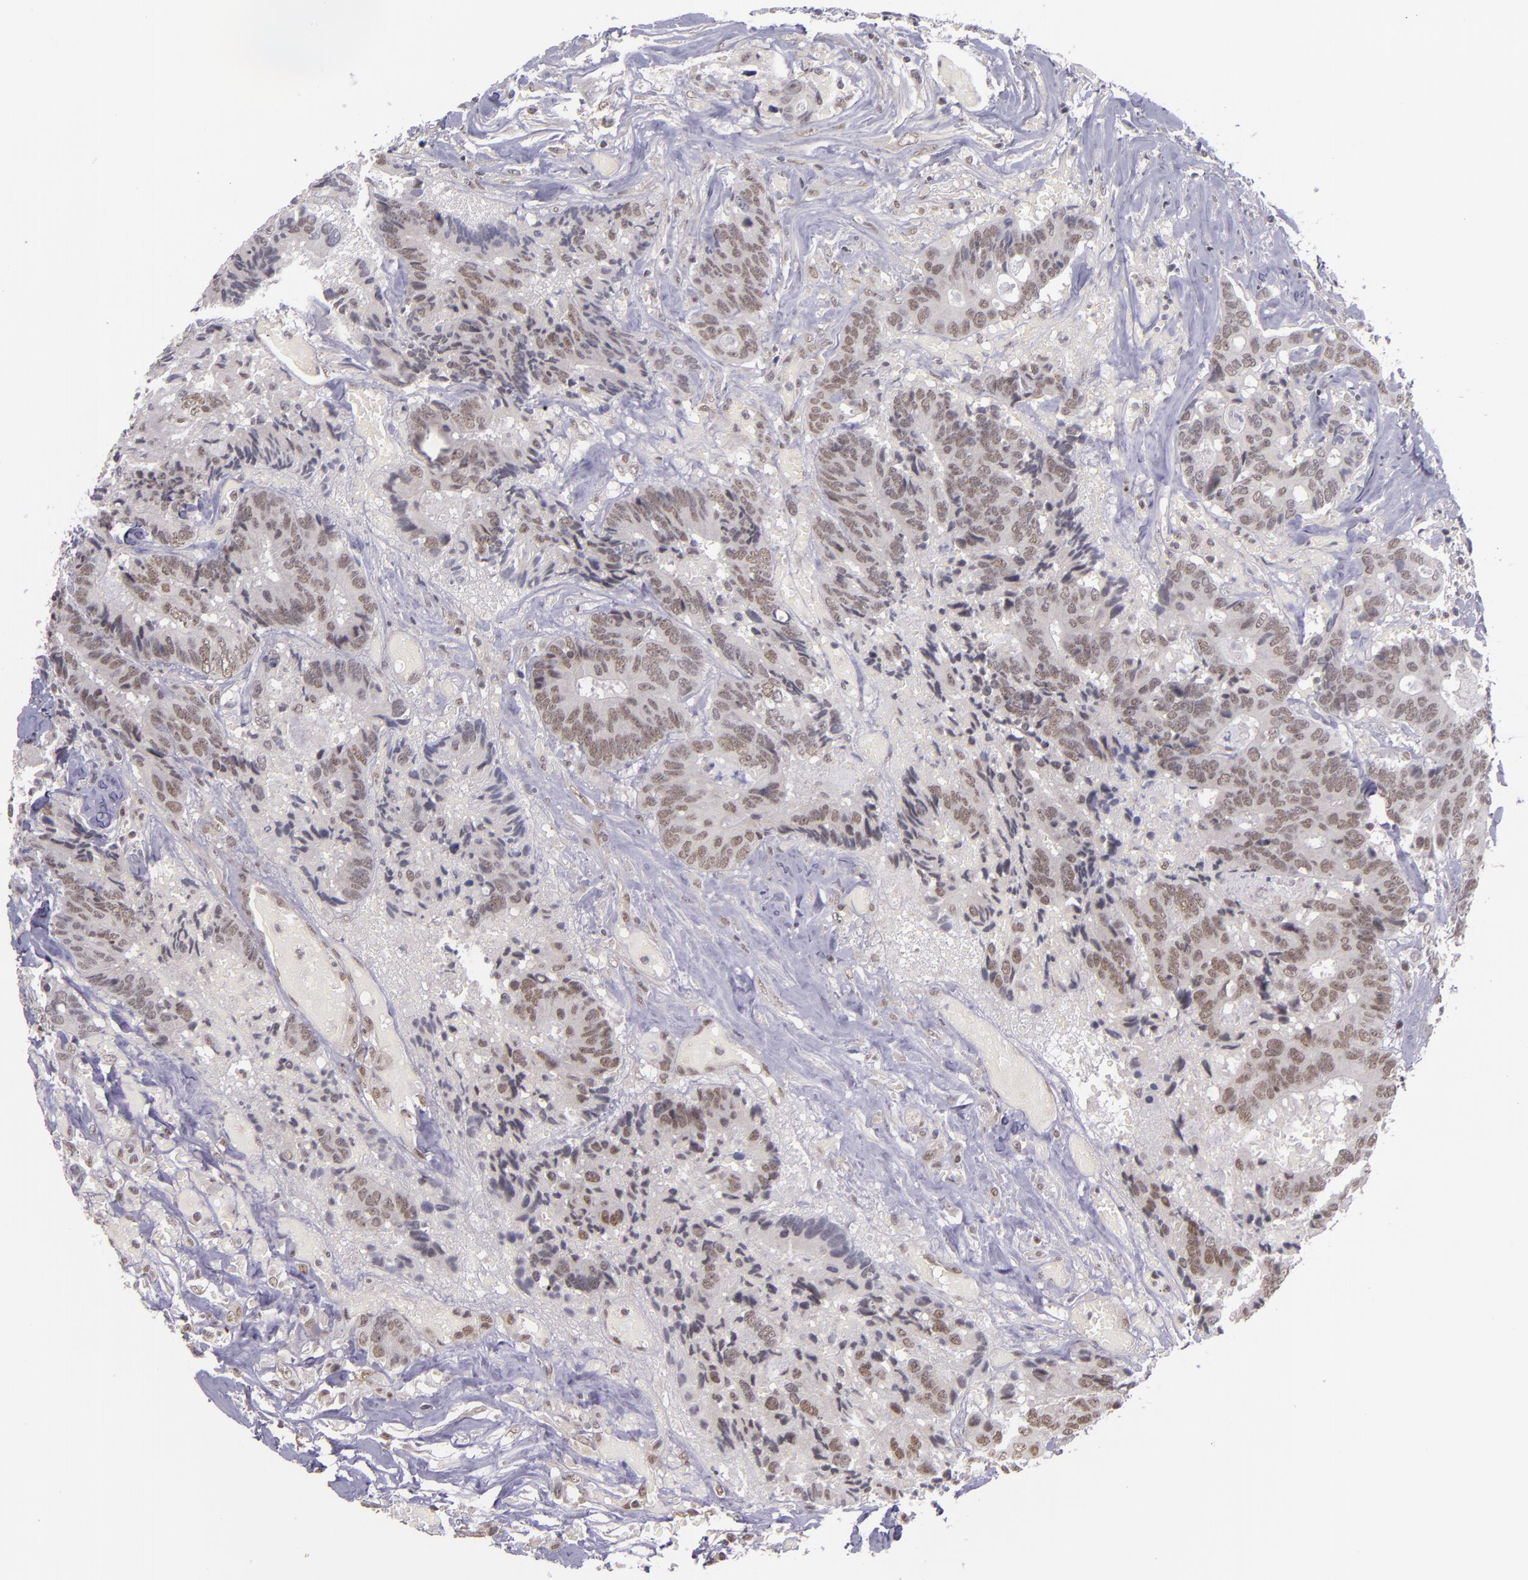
{"staining": {"intensity": "weak", "quantity": "25%-75%", "location": "nuclear"}, "tissue": "colorectal cancer", "cell_type": "Tumor cells", "image_type": "cancer", "snomed": [{"axis": "morphology", "description": "Adenocarcinoma, NOS"}, {"axis": "topography", "description": "Rectum"}], "caption": "Immunohistochemical staining of colorectal adenocarcinoma demonstrates low levels of weak nuclear protein positivity in about 25%-75% of tumor cells. The staining was performed using DAB (3,3'-diaminobenzidine), with brown indicating positive protein expression. Nuclei are stained blue with hematoxylin.", "gene": "ZNF148", "patient": {"sex": "male", "age": 55}}